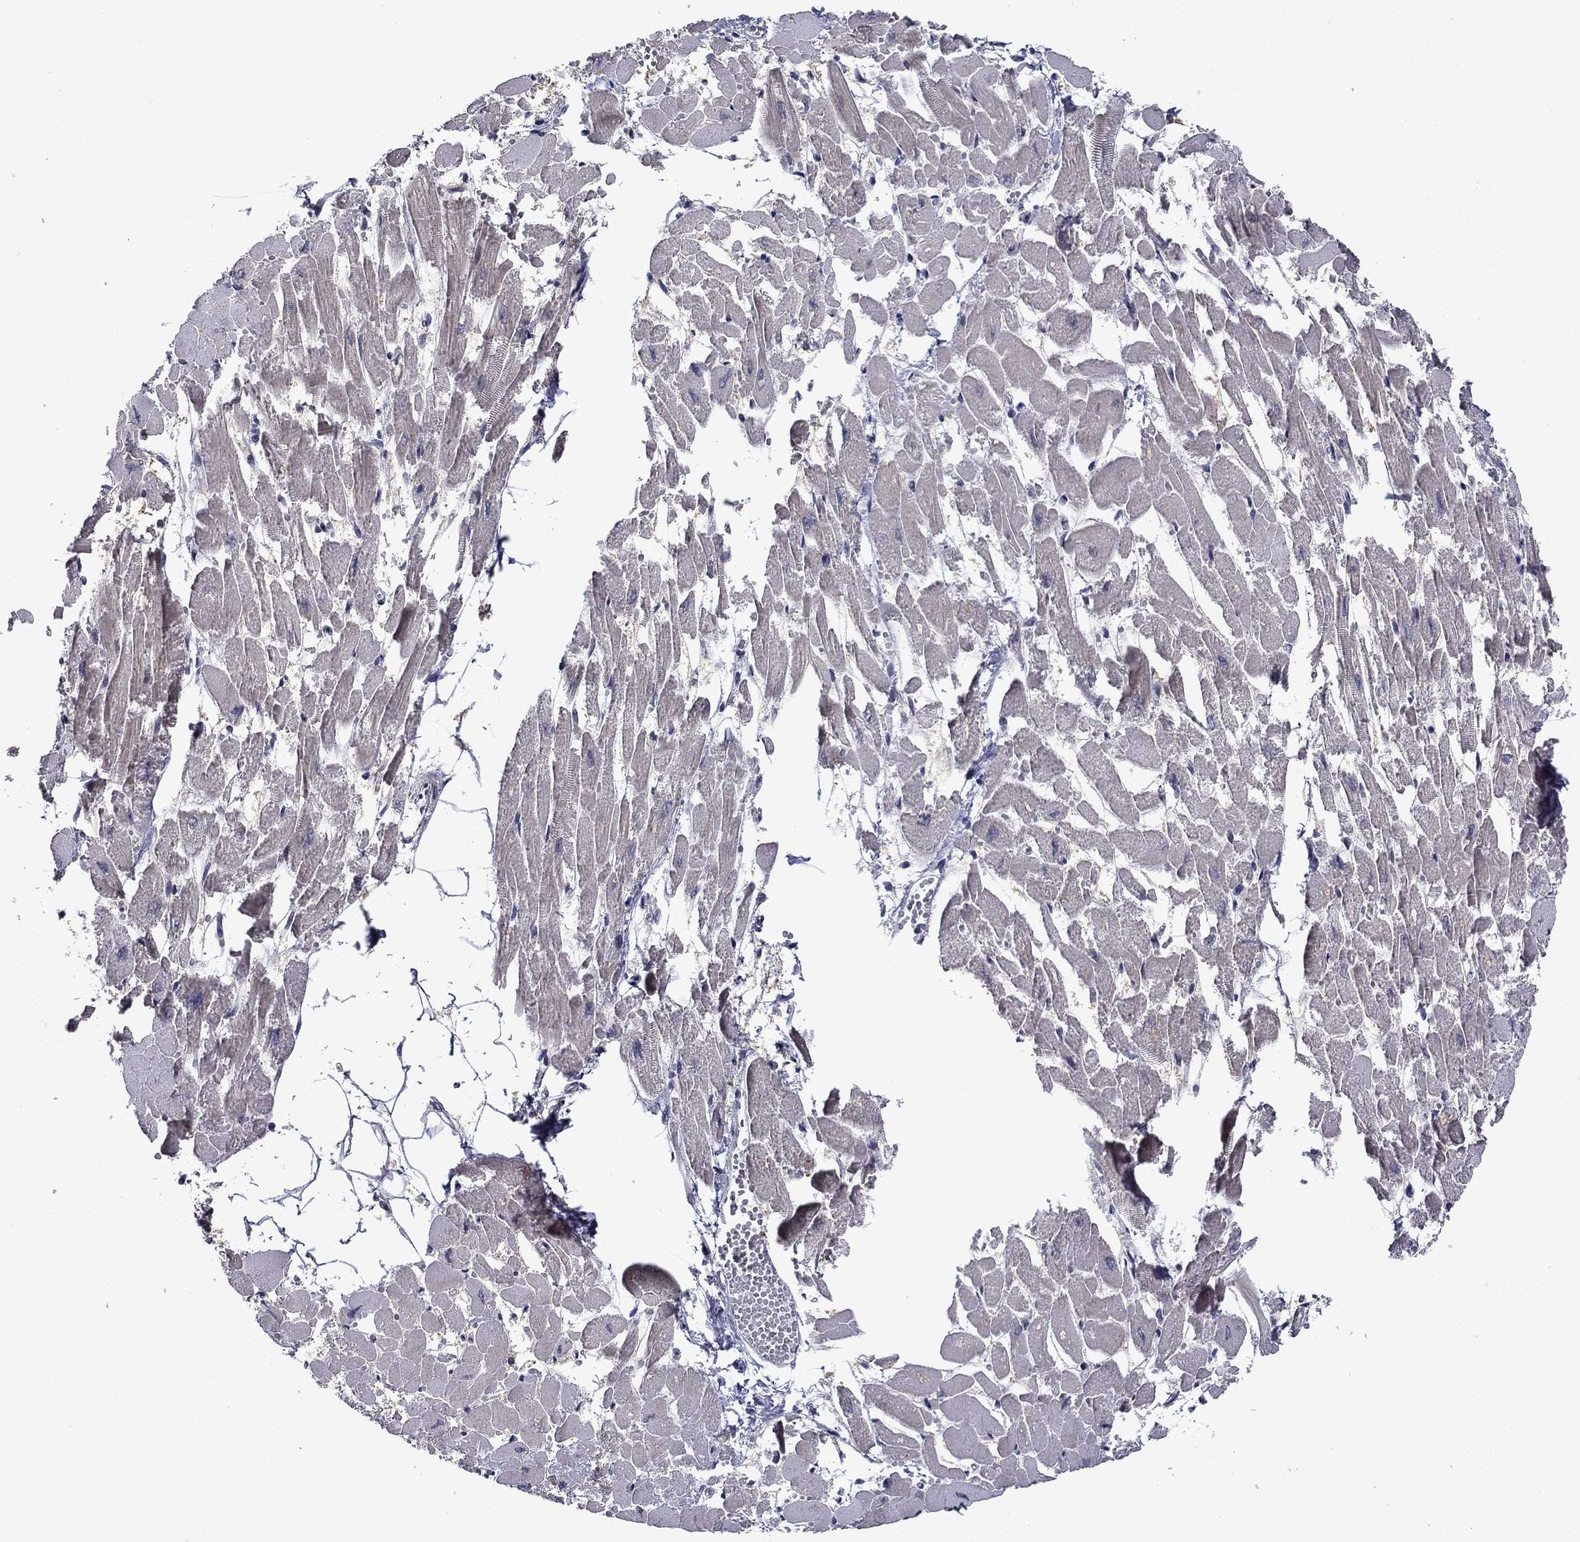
{"staining": {"intensity": "negative", "quantity": "none", "location": "none"}, "tissue": "heart muscle", "cell_type": "Cardiomyocytes", "image_type": "normal", "snomed": [{"axis": "morphology", "description": "Normal tissue, NOS"}, {"axis": "topography", "description": "Heart"}], "caption": "Protein analysis of unremarkable heart muscle reveals no significant positivity in cardiomyocytes.", "gene": "B3GAT1", "patient": {"sex": "female", "age": 52}}